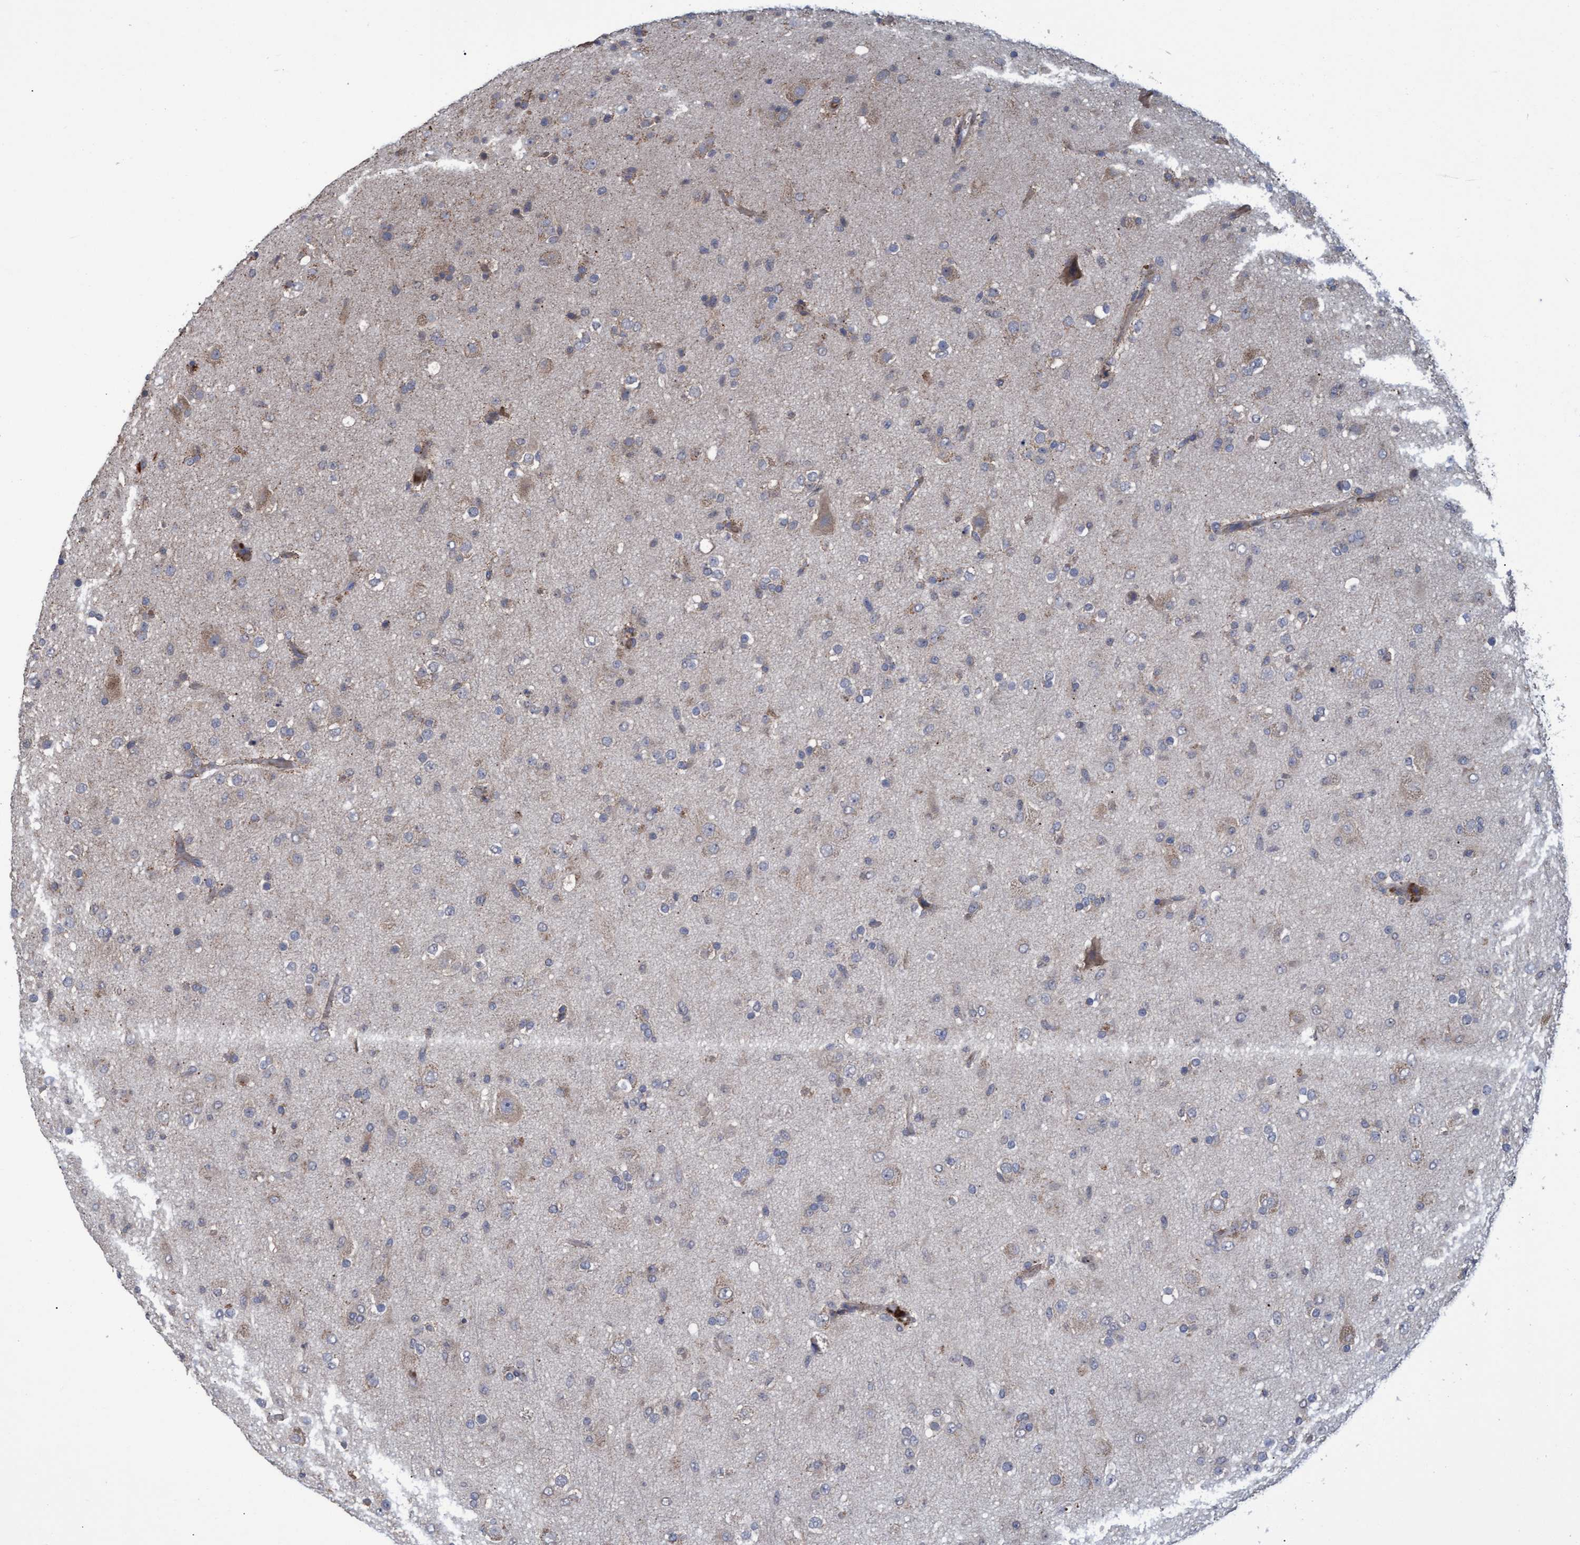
{"staining": {"intensity": "weak", "quantity": "<25%", "location": "cytoplasmic/membranous"}, "tissue": "glioma", "cell_type": "Tumor cells", "image_type": "cancer", "snomed": [{"axis": "morphology", "description": "Glioma, malignant, Low grade"}, {"axis": "topography", "description": "Brain"}], "caption": "This is an immunohistochemistry histopathology image of human malignant low-grade glioma. There is no positivity in tumor cells.", "gene": "NAA15", "patient": {"sex": "male", "age": 65}}